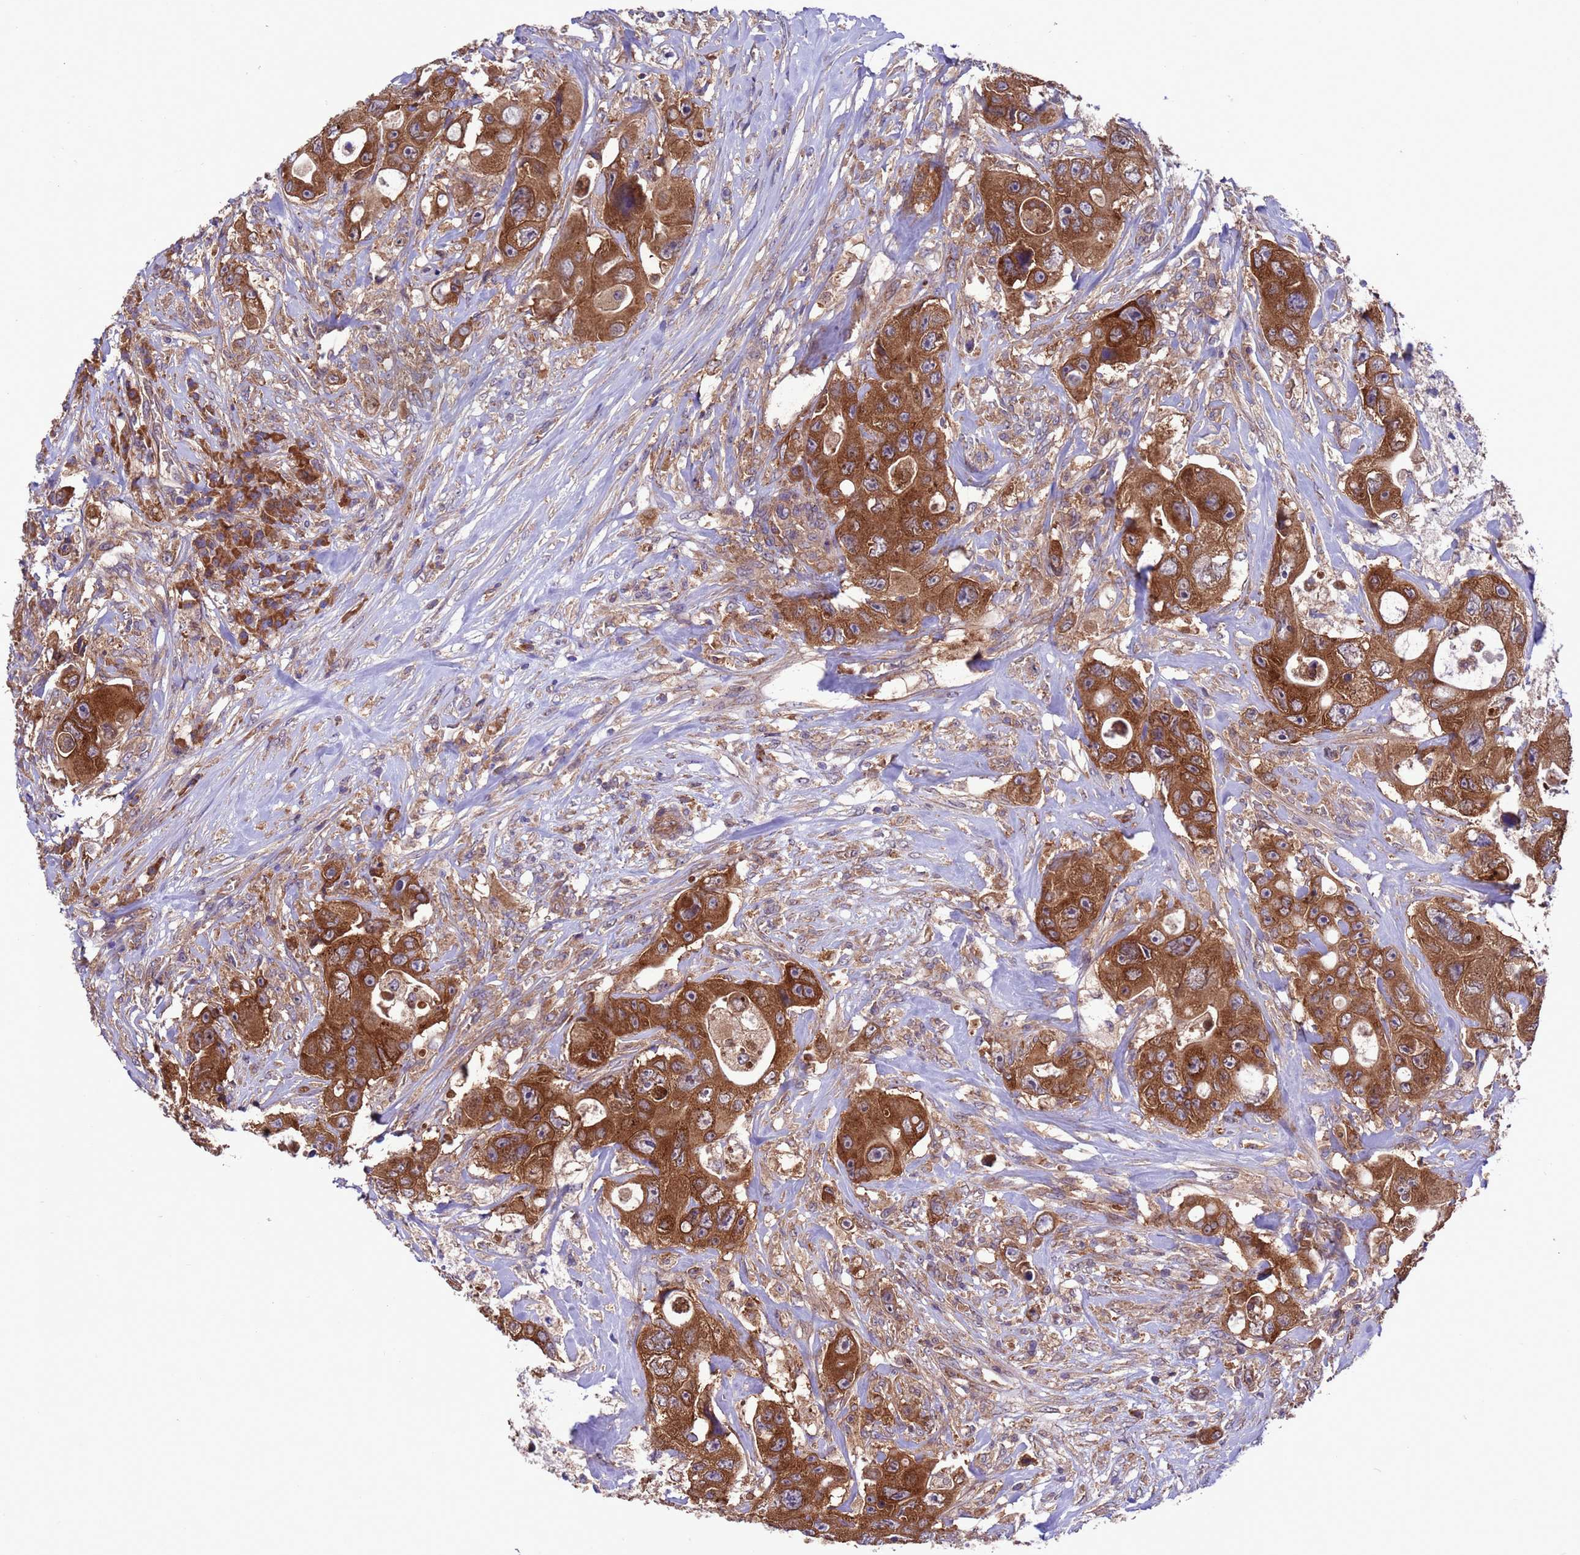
{"staining": {"intensity": "strong", "quantity": ">75%", "location": "cytoplasmic/membranous"}, "tissue": "colorectal cancer", "cell_type": "Tumor cells", "image_type": "cancer", "snomed": [{"axis": "morphology", "description": "Adenocarcinoma, NOS"}, {"axis": "topography", "description": "Colon"}], "caption": "Adenocarcinoma (colorectal) stained for a protein reveals strong cytoplasmic/membranous positivity in tumor cells.", "gene": "ARHGAP12", "patient": {"sex": "female", "age": 46}}